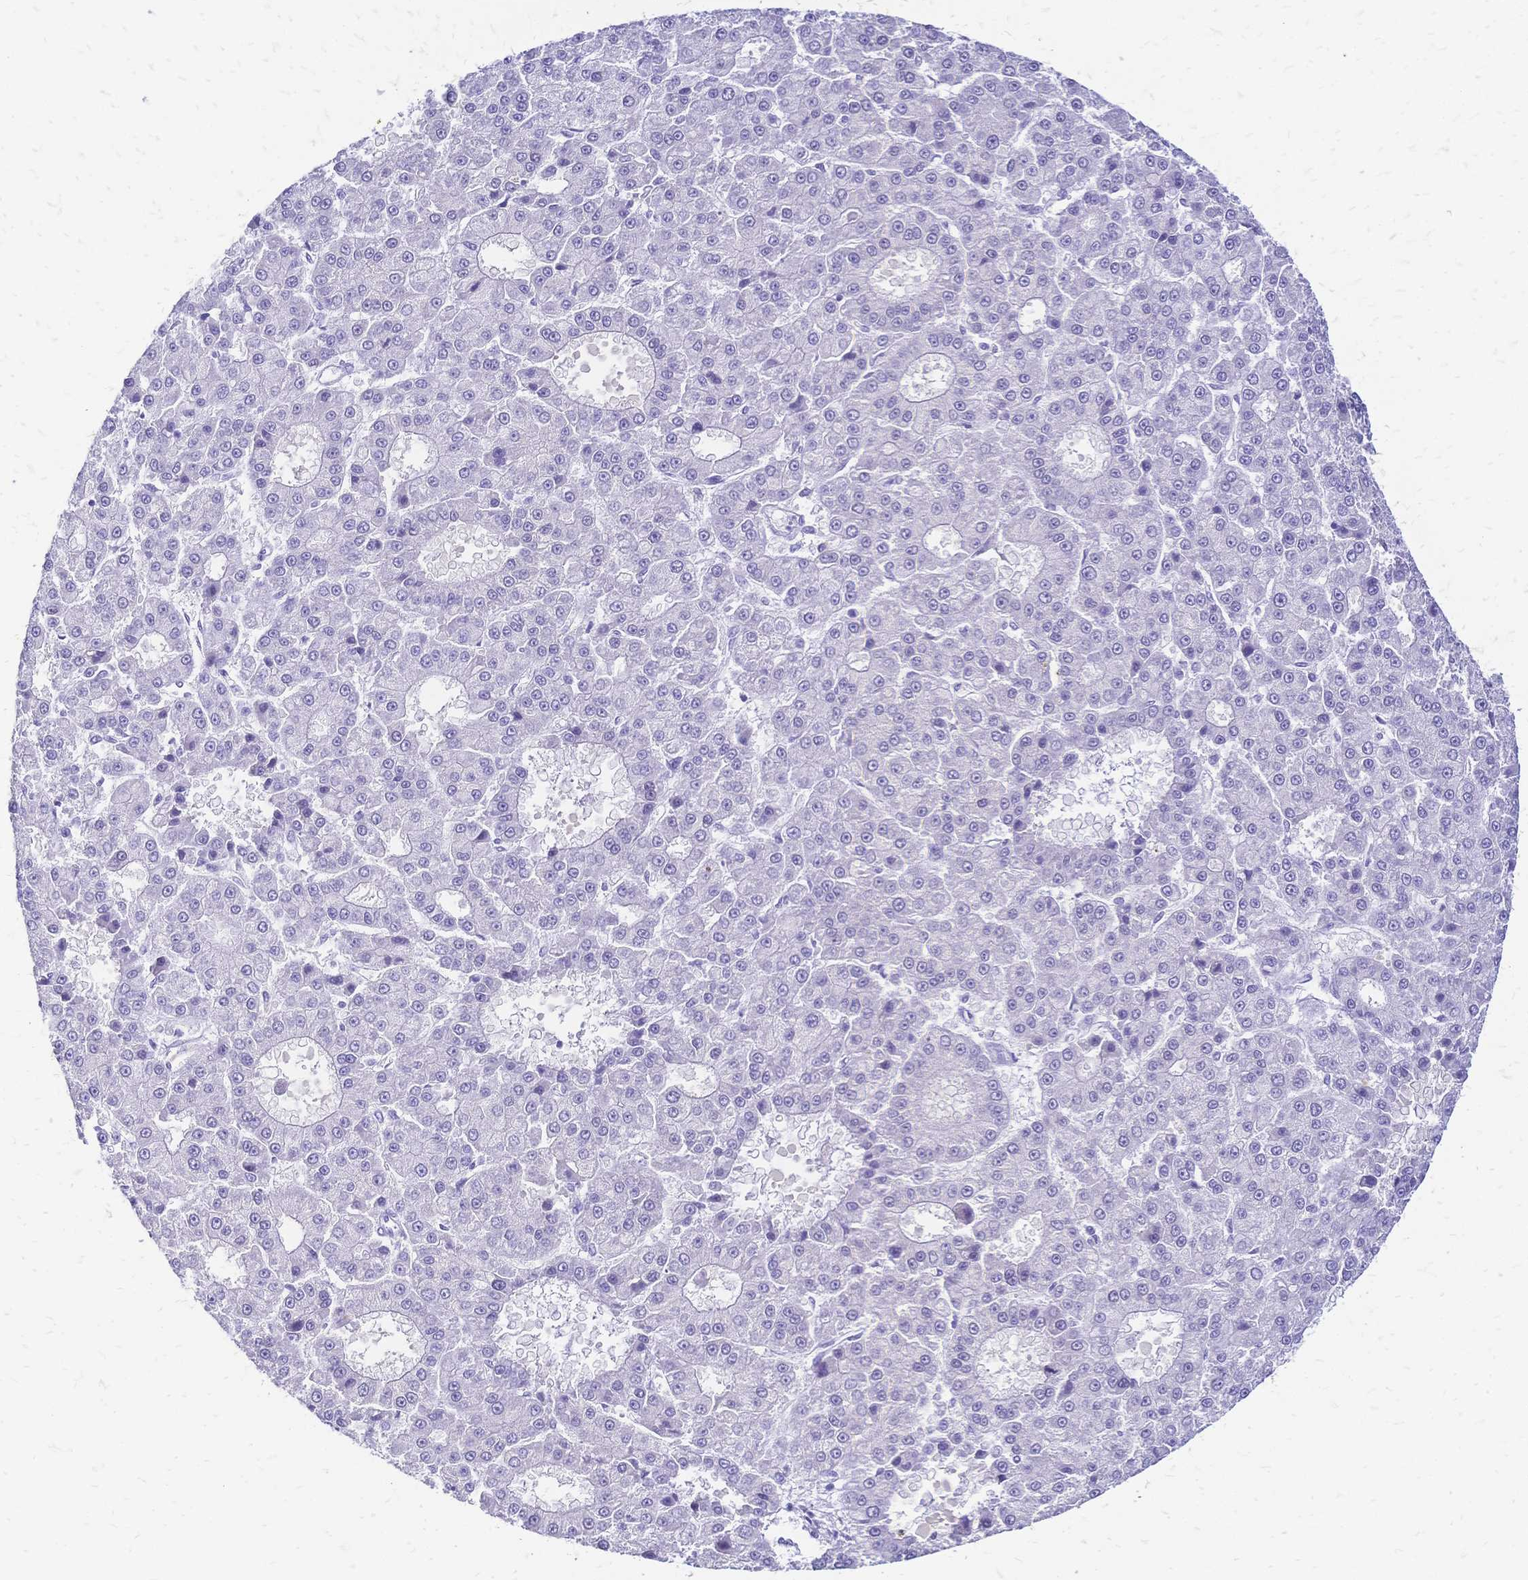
{"staining": {"intensity": "negative", "quantity": "none", "location": "none"}, "tissue": "liver cancer", "cell_type": "Tumor cells", "image_type": "cancer", "snomed": [{"axis": "morphology", "description": "Carcinoma, Hepatocellular, NOS"}, {"axis": "topography", "description": "Liver"}], "caption": "High power microscopy photomicrograph of an immunohistochemistry (IHC) histopathology image of liver hepatocellular carcinoma, revealing no significant staining in tumor cells.", "gene": "FA2H", "patient": {"sex": "male", "age": 70}}